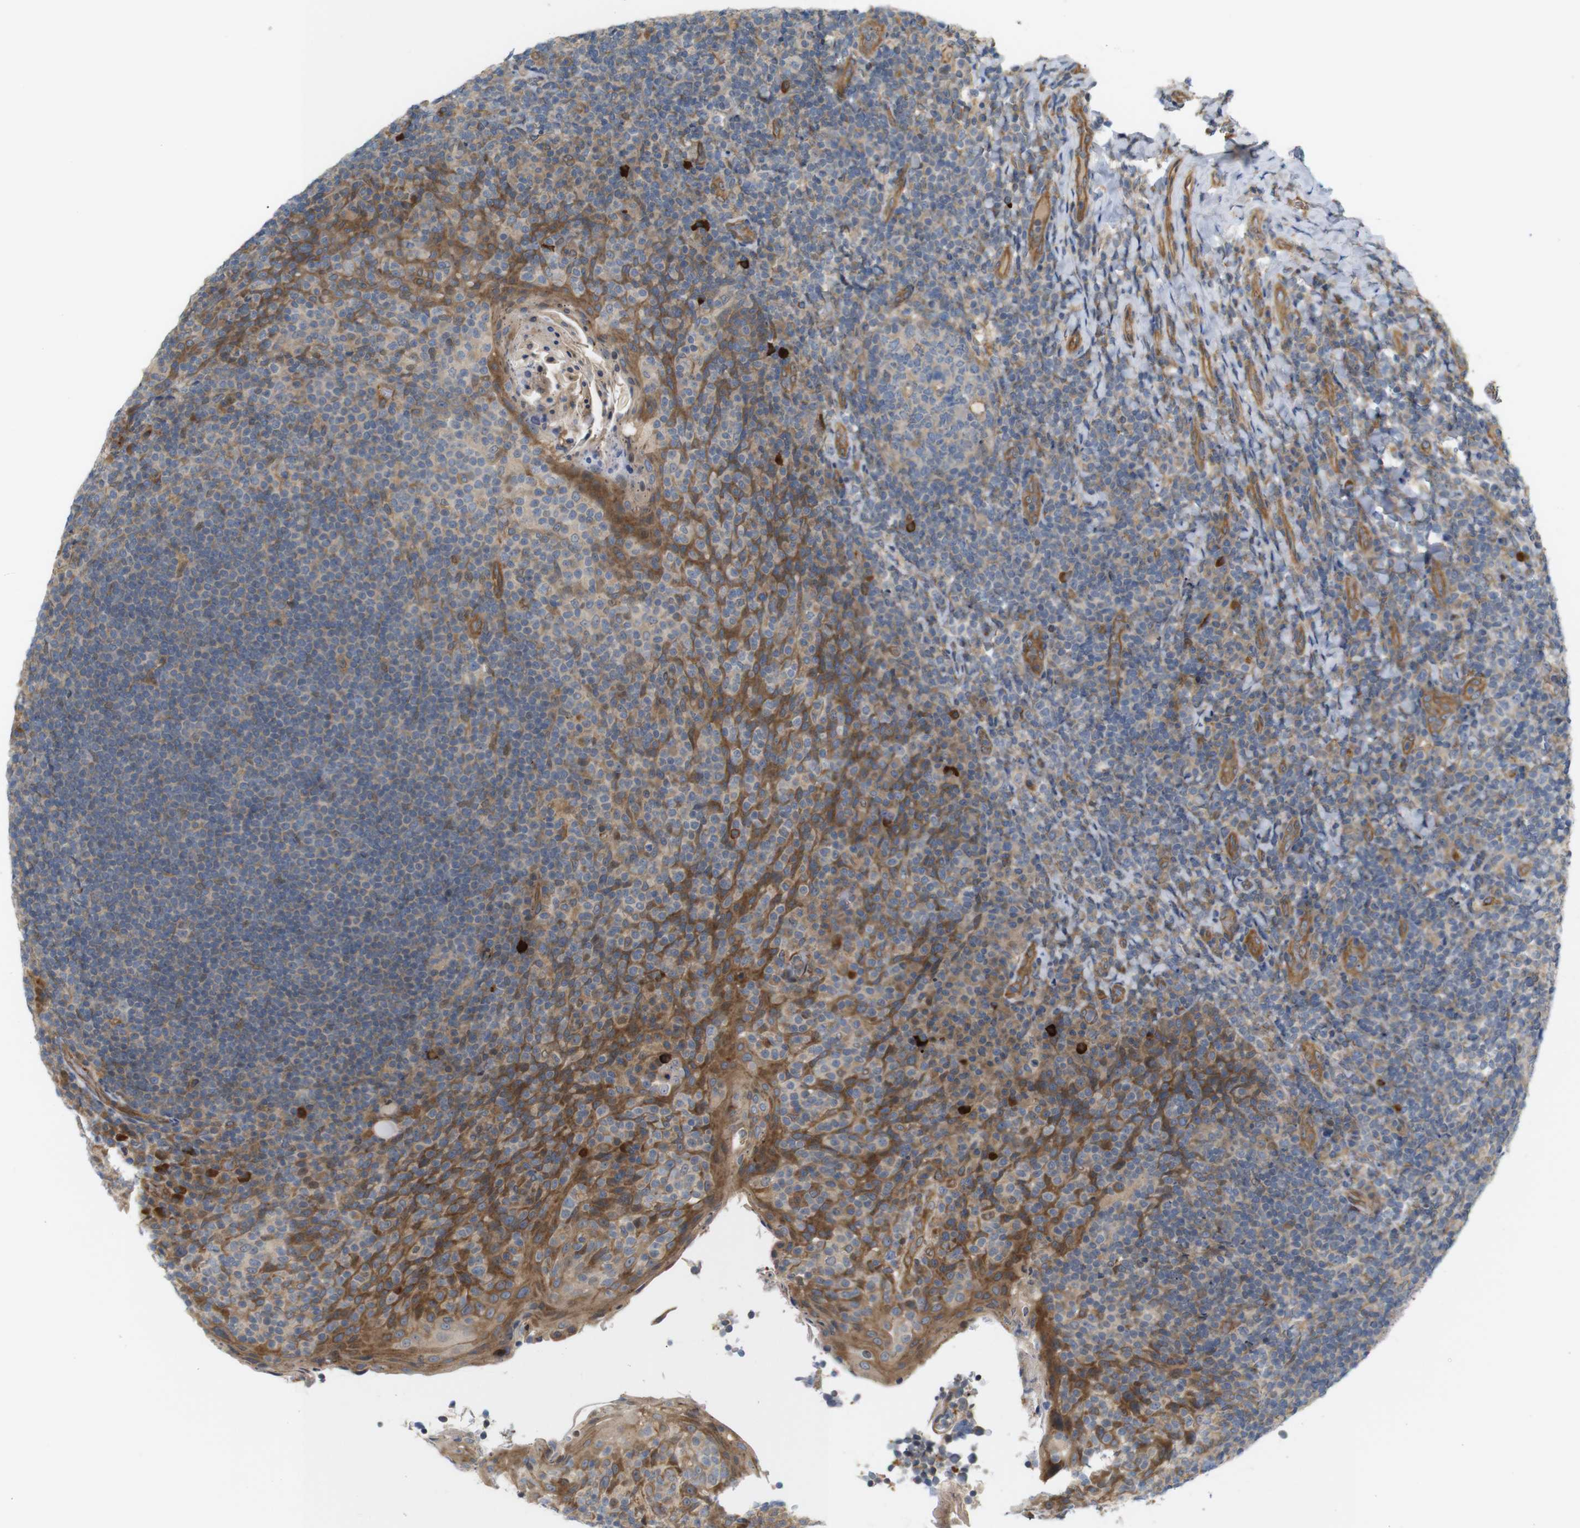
{"staining": {"intensity": "weak", "quantity": "<25%", "location": "cytoplasmic/membranous"}, "tissue": "tonsil", "cell_type": "Germinal center cells", "image_type": "normal", "snomed": [{"axis": "morphology", "description": "Normal tissue, NOS"}, {"axis": "topography", "description": "Tonsil"}], "caption": "Protein analysis of normal tonsil shows no significant expression in germinal center cells.", "gene": "RPTOR", "patient": {"sex": "male", "age": 17}}